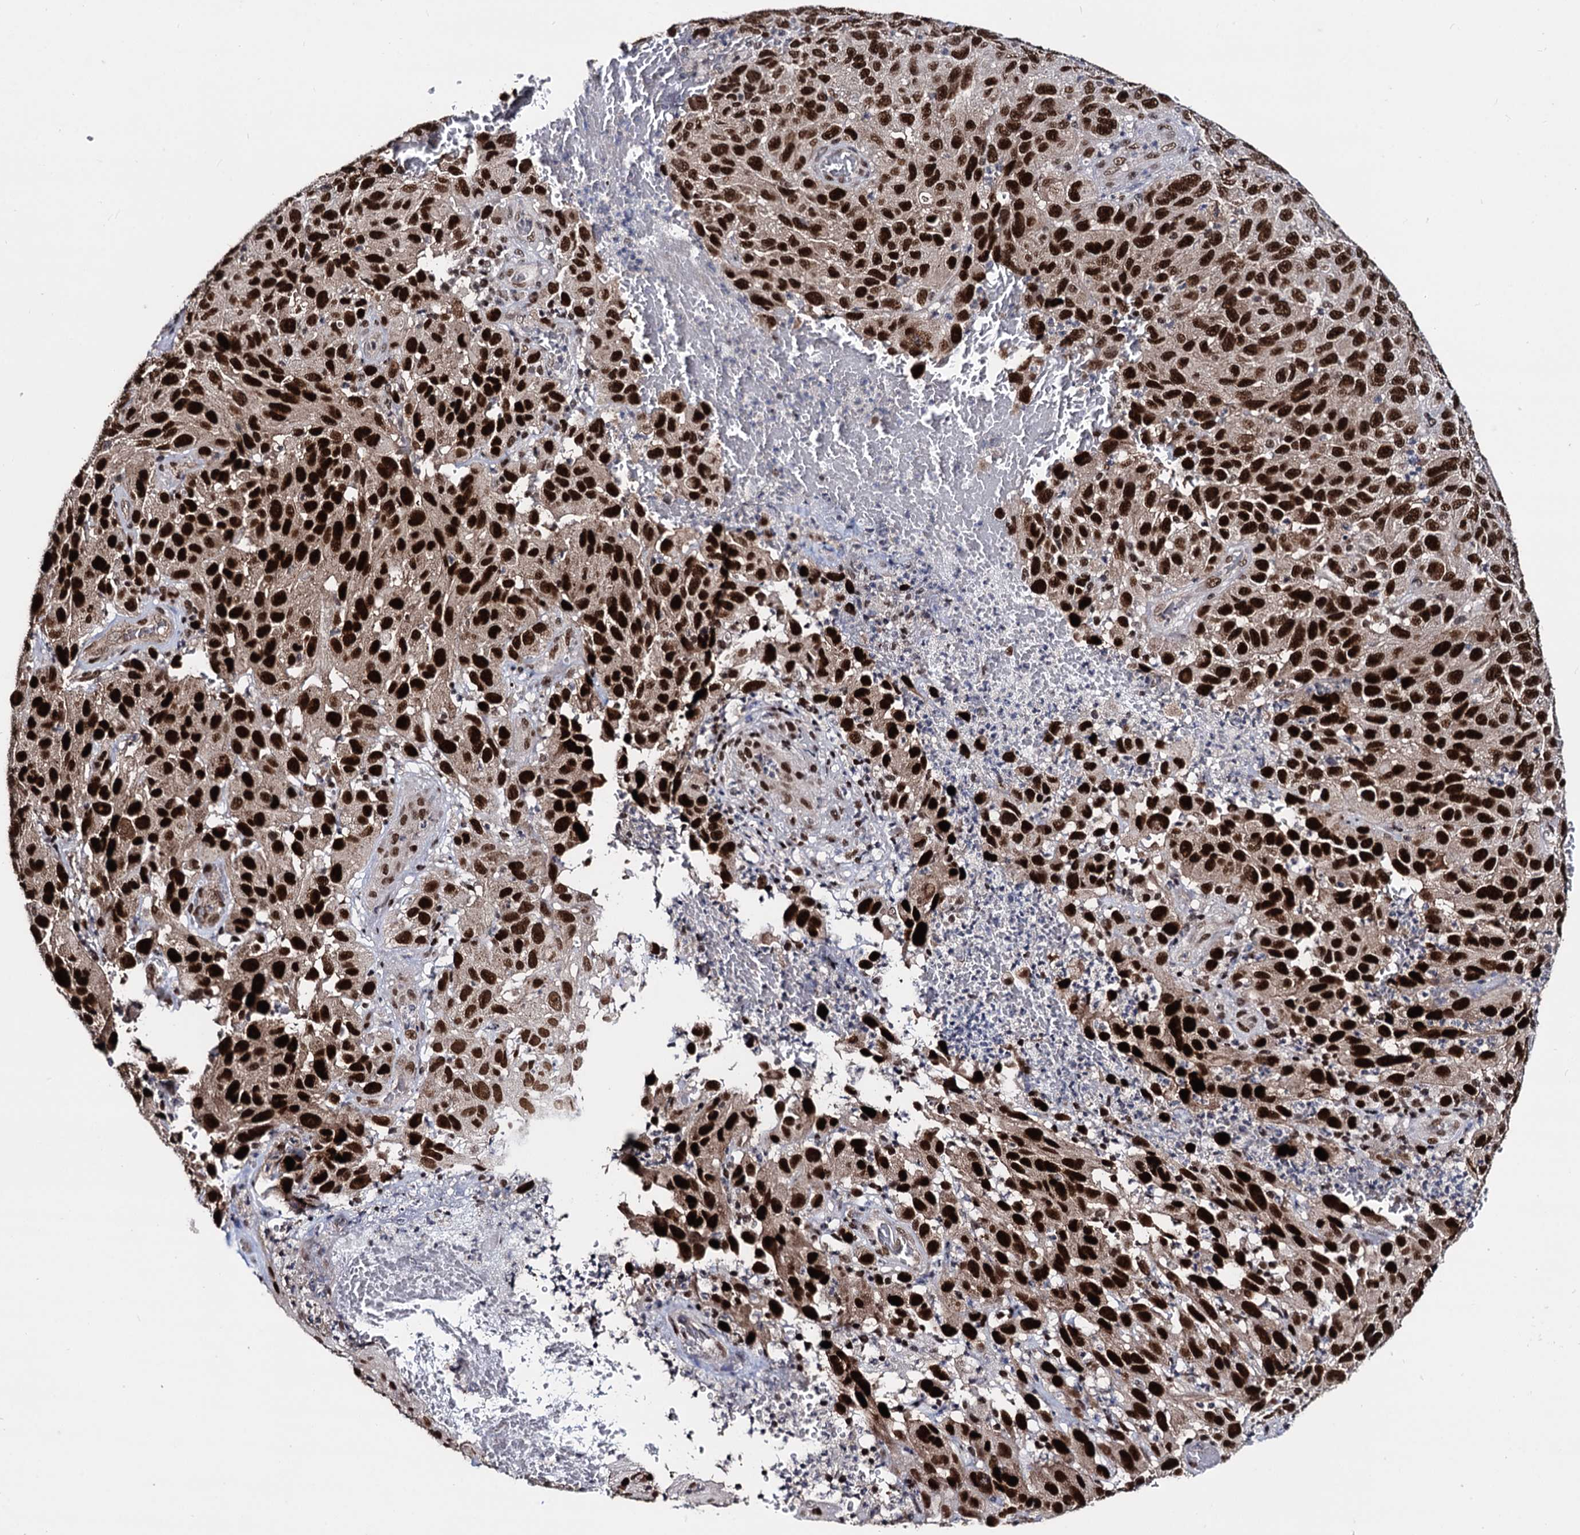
{"staining": {"intensity": "strong", "quantity": ">75%", "location": "nuclear"}, "tissue": "melanoma", "cell_type": "Tumor cells", "image_type": "cancer", "snomed": [{"axis": "morphology", "description": "Normal tissue, NOS"}, {"axis": "morphology", "description": "Malignant melanoma, NOS"}, {"axis": "topography", "description": "Skin"}], "caption": "The micrograph displays a brown stain indicating the presence of a protein in the nuclear of tumor cells in malignant melanoma. Nuclei are stained in blue.", "gene": "GALNT11", "patient": {"sex": "female", "age": 96}}